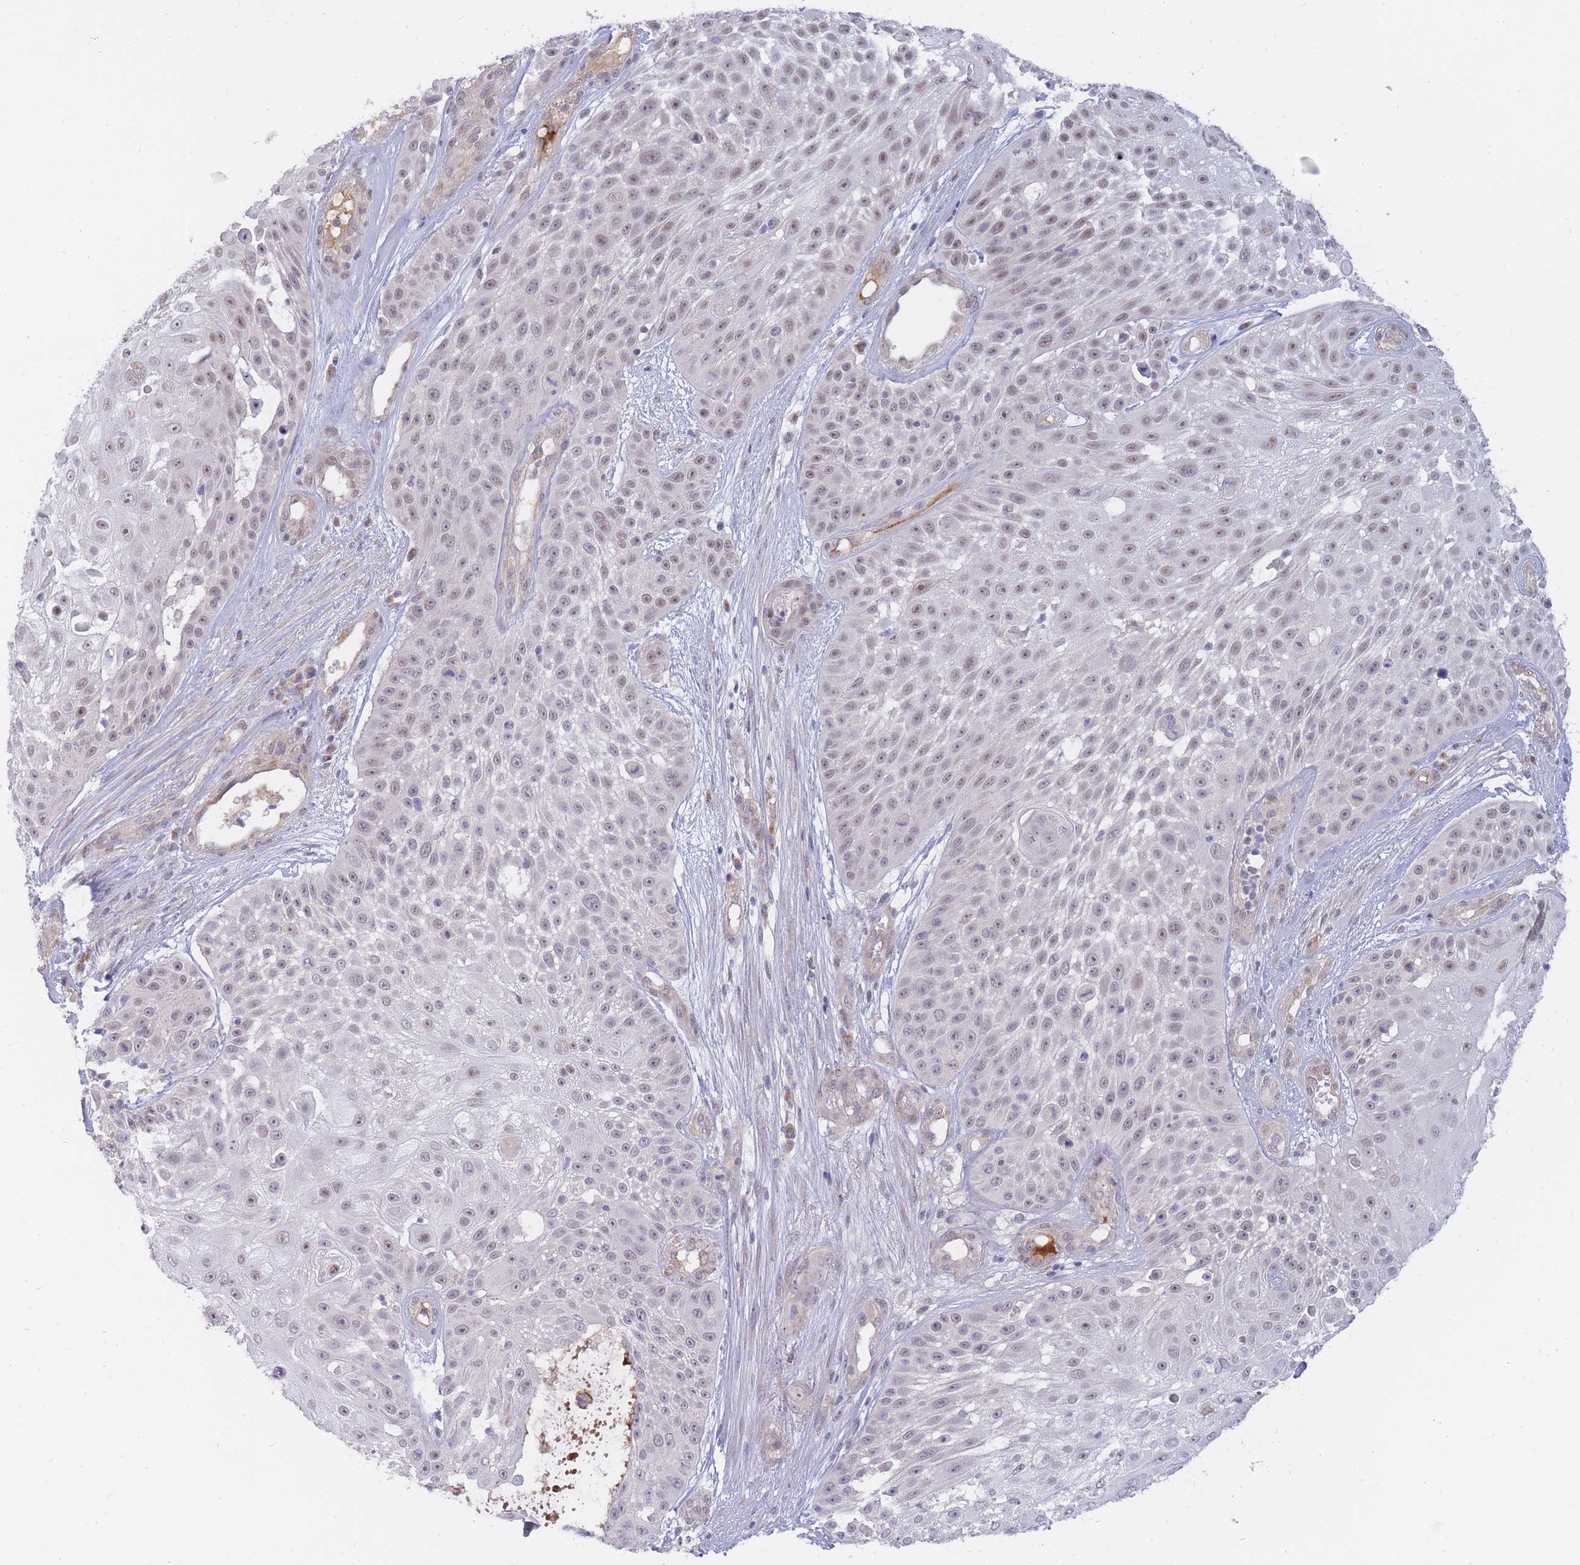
{"staining": {"intensity": "negative", "quantity": "none", "location": "none"}, "tissue": "skin cancer", "cell_type": "Tumor cells", "image_type": "cancer", "snomed": [{"axis": "morphology", "description": "Squamous cell carcinoma, NOS"}, {"axis": "topography", "description": "Skin"}], "caption": "High power microscopy micrograph of an immunohistochemistry photomicrograph of squamous cell carcinoma (skin), revealing no significant staining in tumor cells.", "gene": "APOL4", "patient": {"sex": "female", "age": 86}}